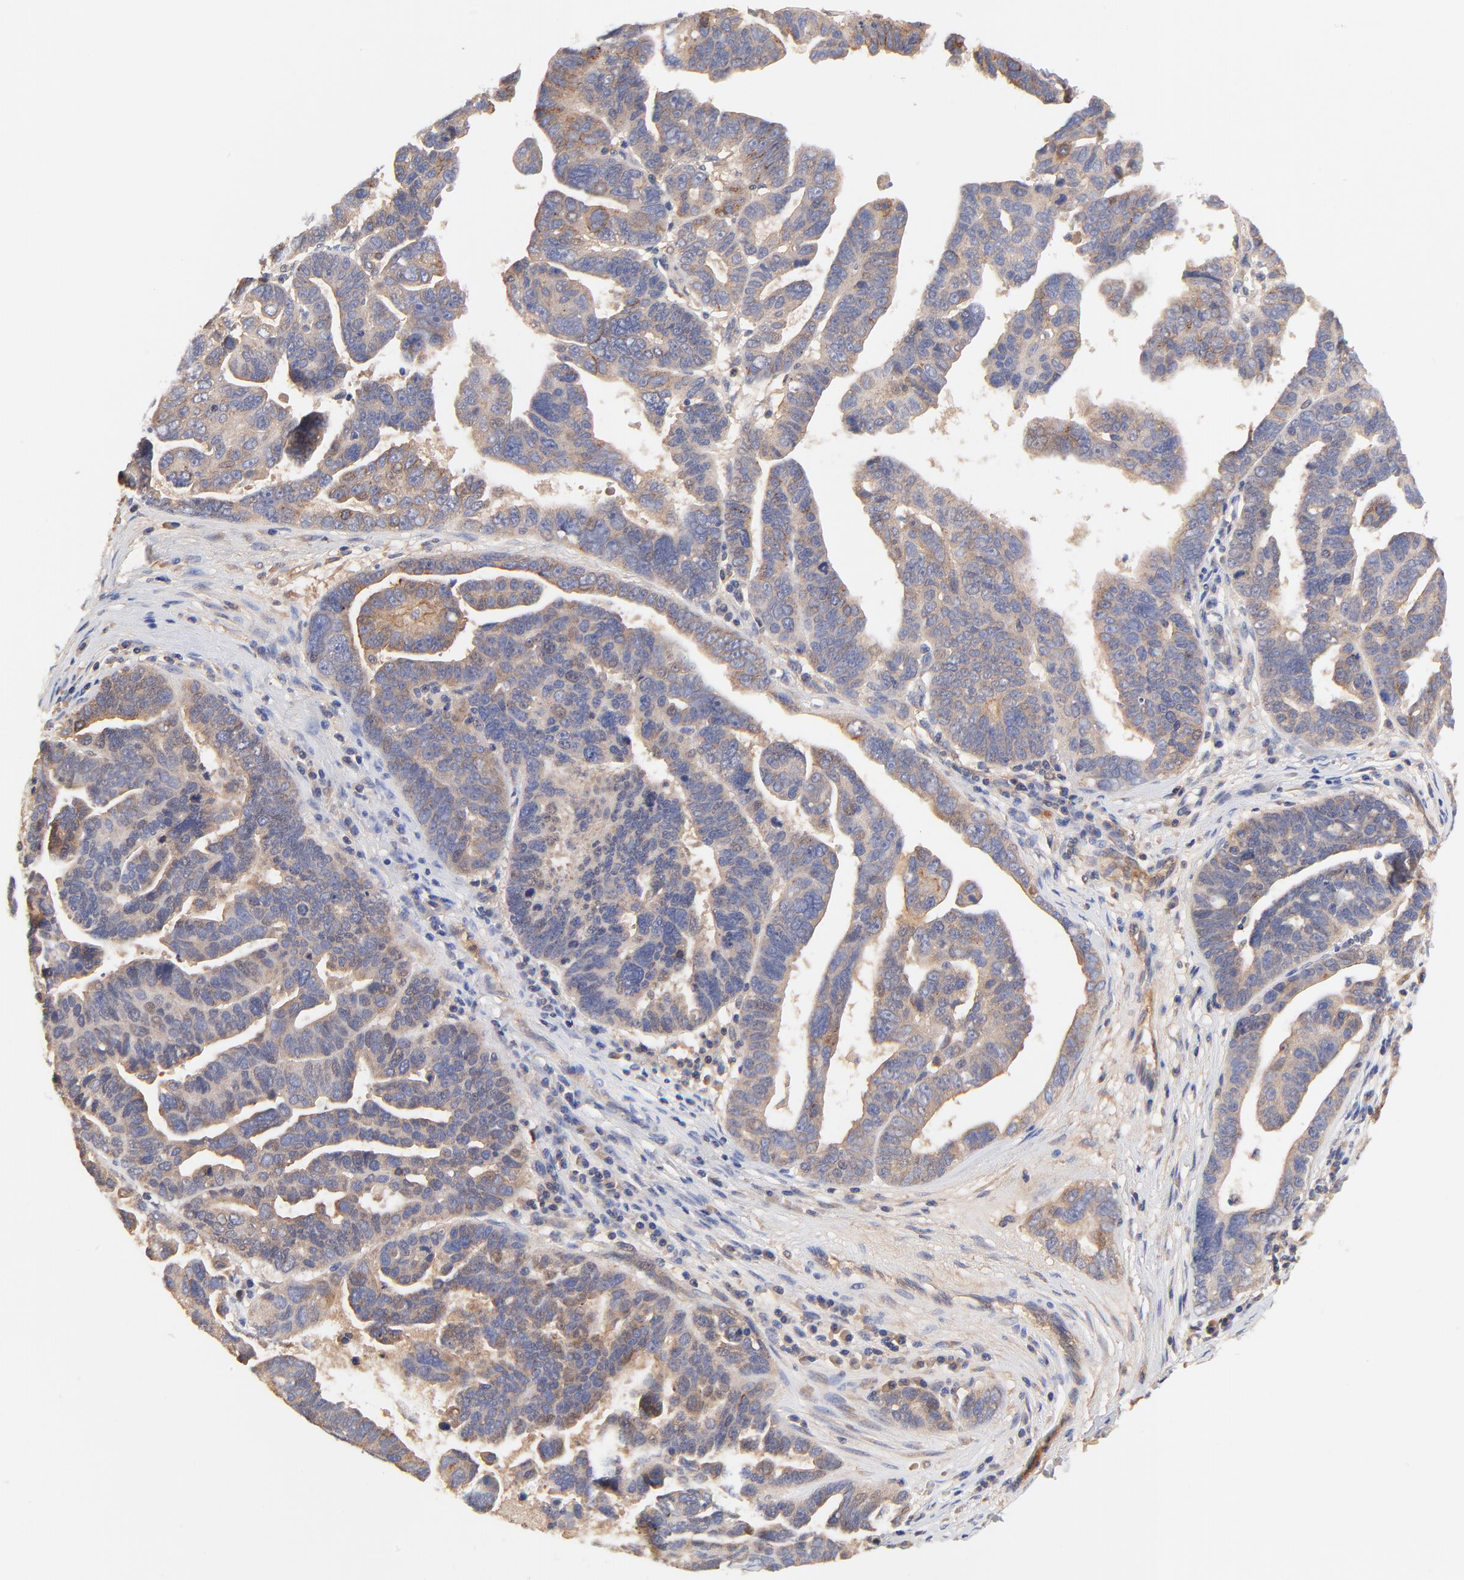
{"staining": {"intensity": "moderate", "quantity": ">75%", "location": "cytoplasmic/membranous"}, "tissue": "ovarian cancer", "cell_type": "Tumor cells", "image_type": "cancer", "snomed": [{"axis": "morphology", "description": "Carcinoma, endometroid"}, {"axis": "morphology", "description": "Cystadenocarcinoma, serous, NOS"}, {"axis": "topography", "description": "Ovary"}], "caption": "Human ovarian cancer (endometroid carcinoma) stained for a protein (brown) displays moderate cytoplasmic/membranous positive expression in about >75% of tumor cells.", "gene": "PTK7", "patient": {"sex": "female", "age": 45}}